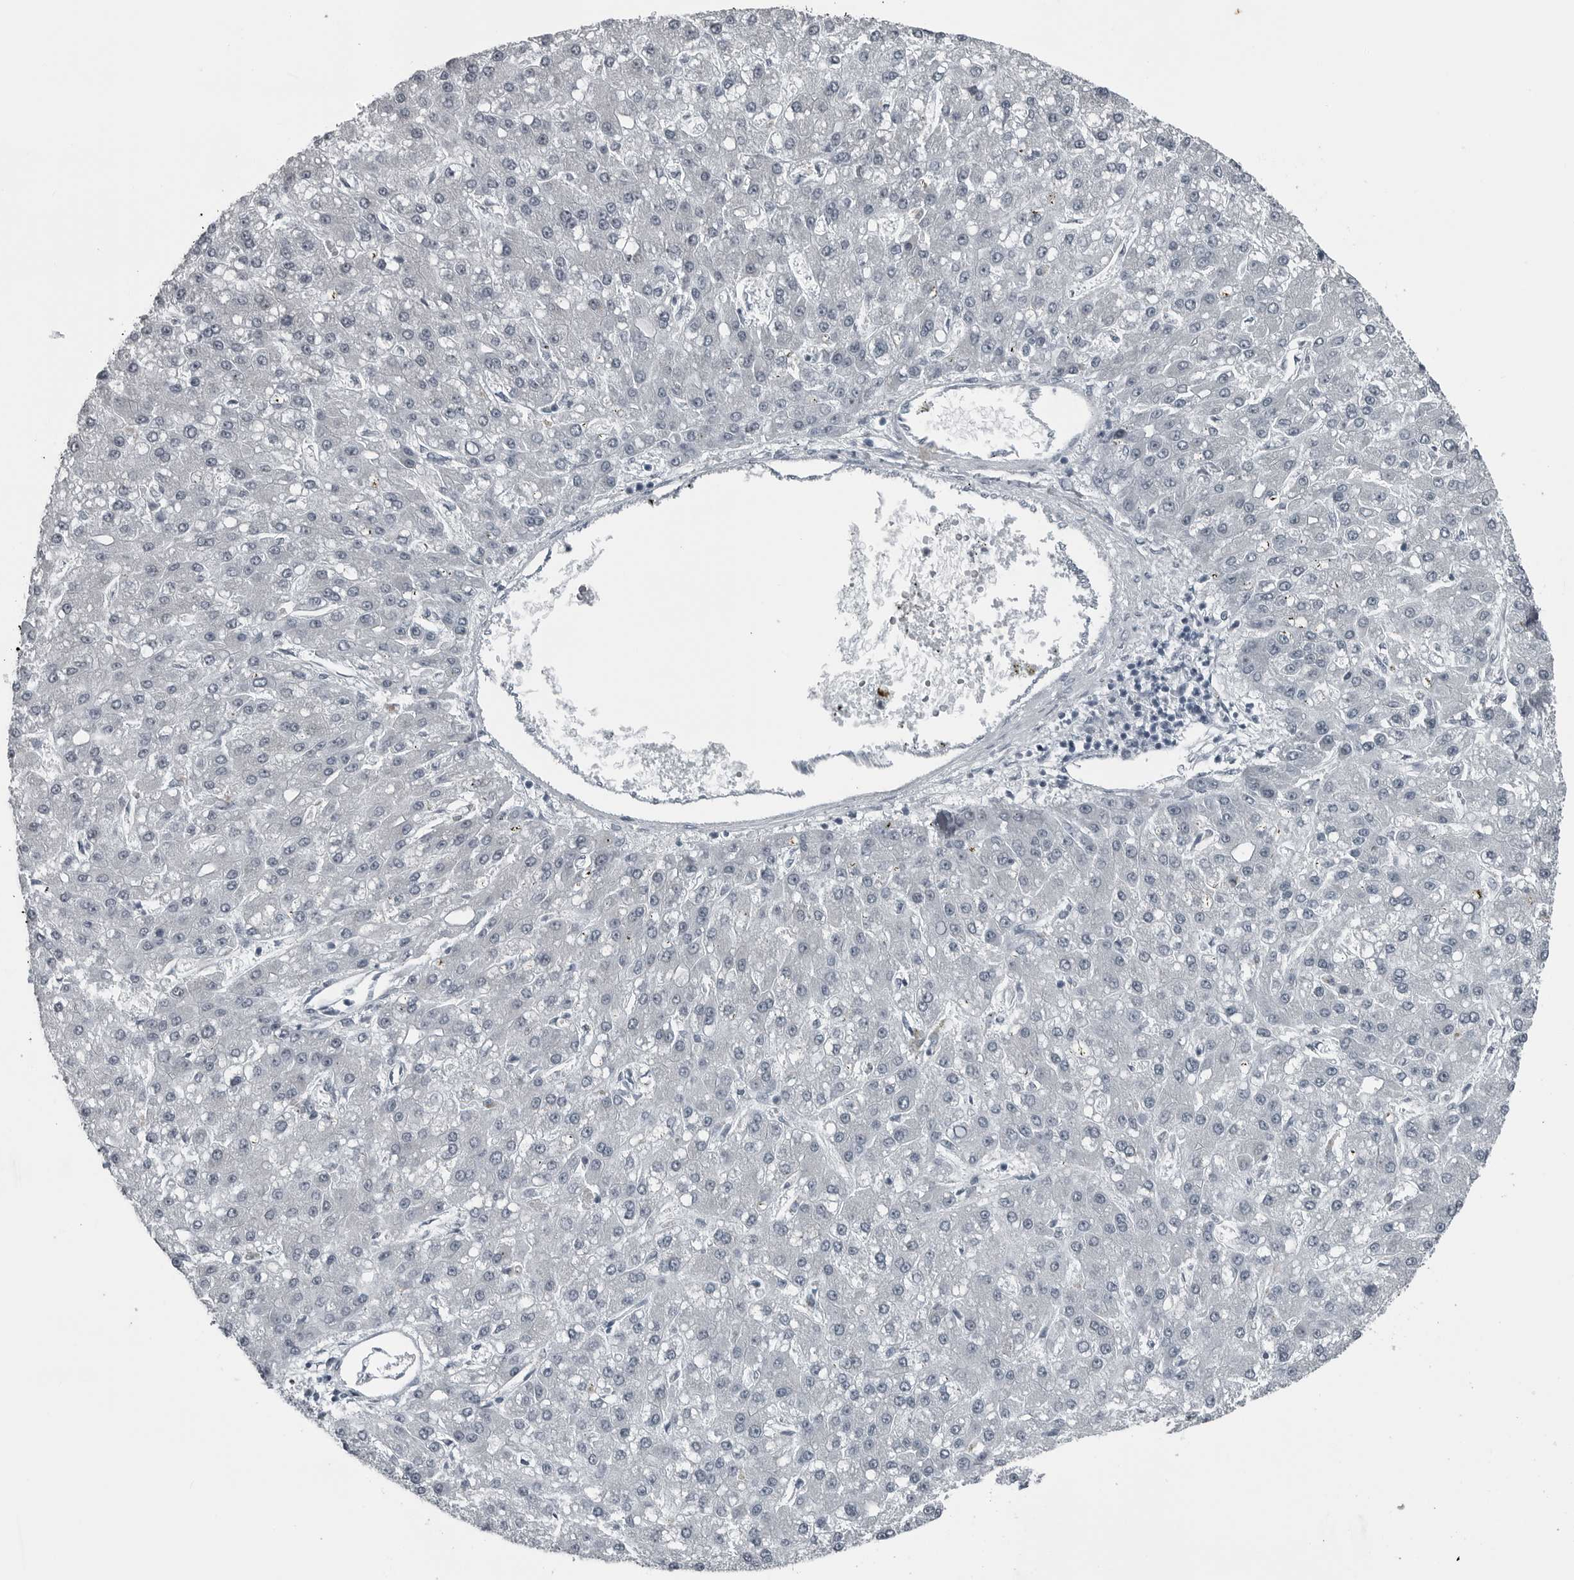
{"staining": {"intensity": "negative", "quantity": "none", "location": "none"}, "tissue": "liver cancer", "cell_type": "Tumor cells", "image_type": "cancer", "snomed": [{"axis": "morphology", "description": "Carcinoma, Hepatocellular, NOS"}, {"axis": "topography", "description": "Liver"}], "caption": "Protein analysis of liver cancer (hepatocellular carcinoma) displays no significant positivity in tumor cells. (DAB IHC with hematoxylin counter stain).", "gene": "DNAAF11", "patient": {"sex": "male", "age": 67}}